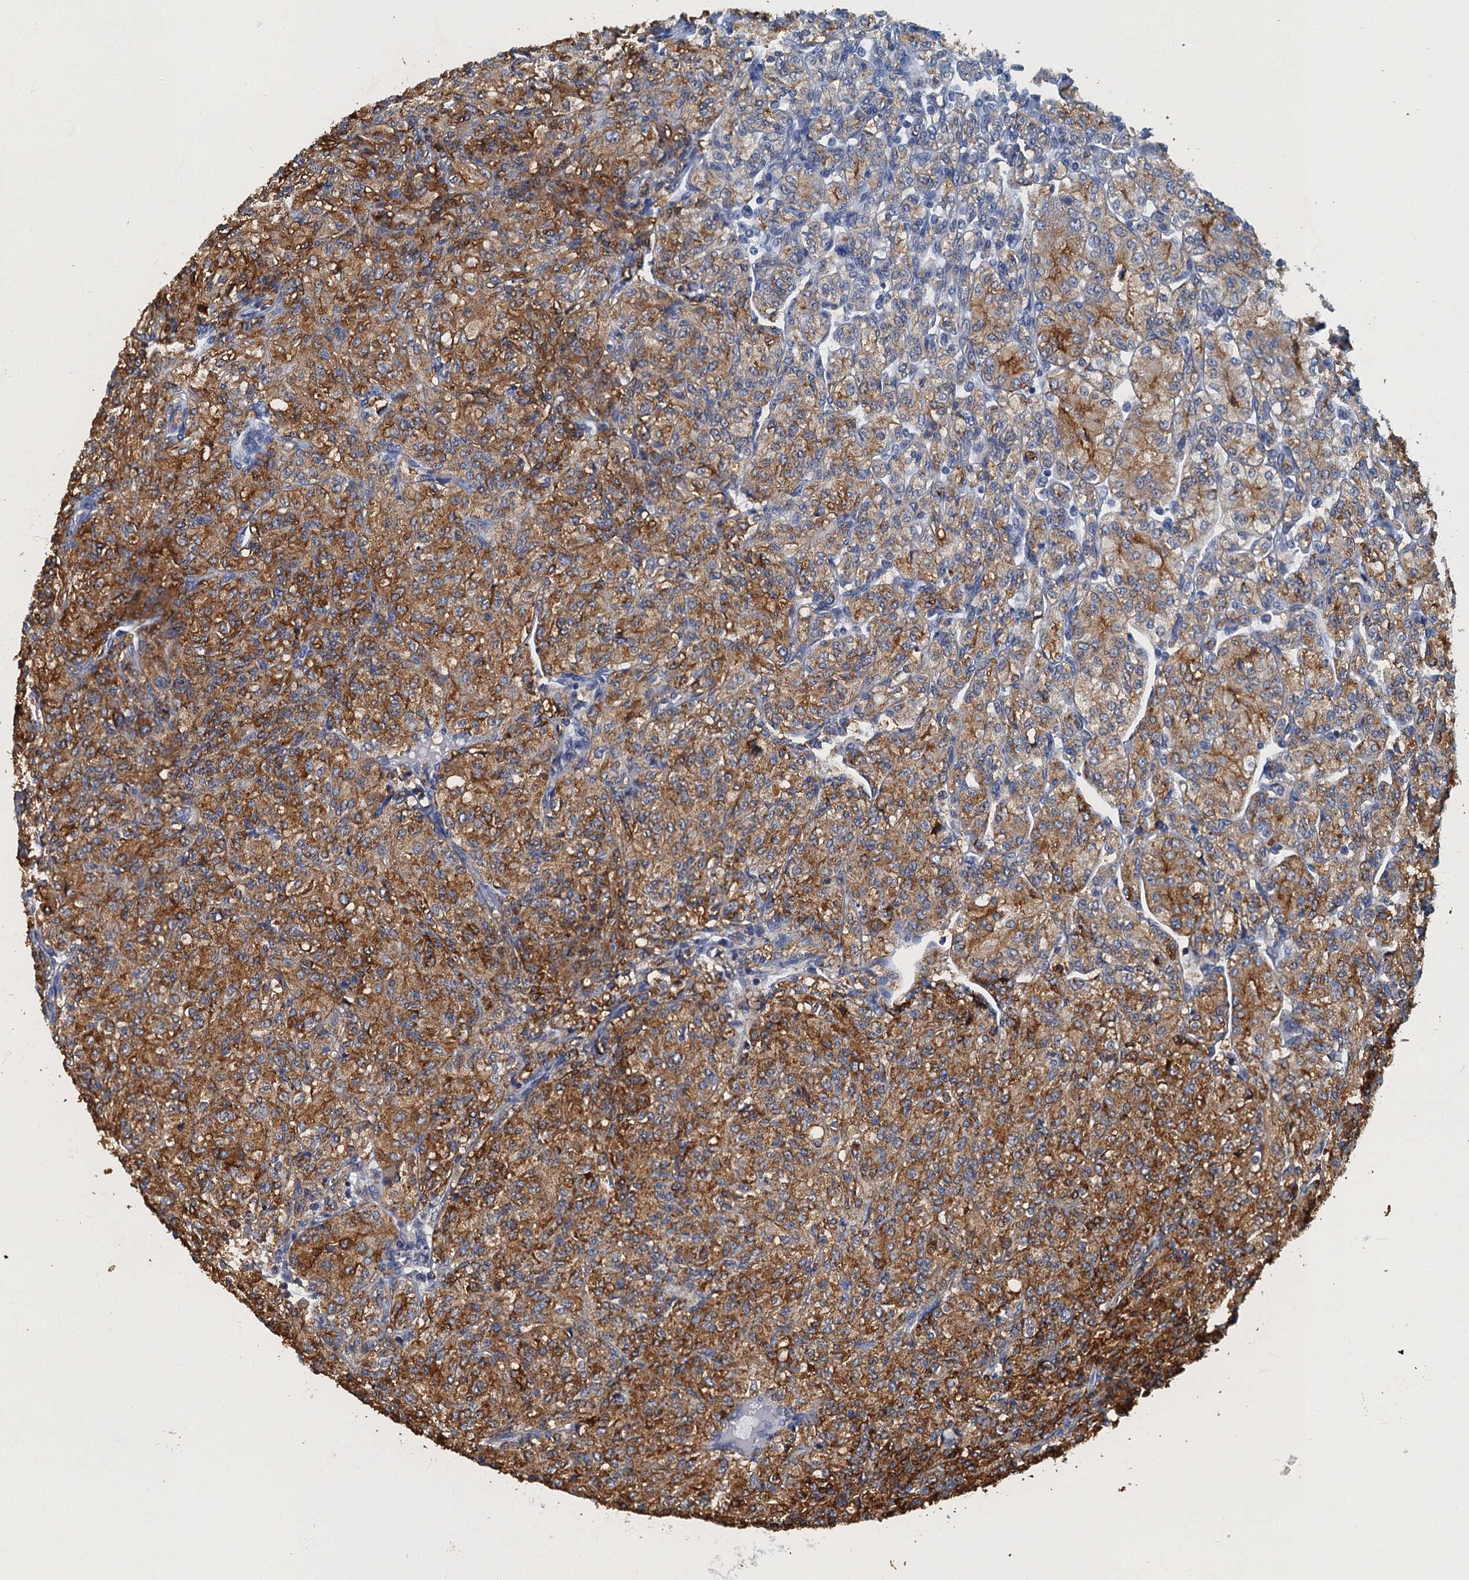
{"staining": {"intensity": "moderate", "quantity": "25%-75%", "location": "cytoplasmic/membranous"}, "tissue": "renal cancer", "cell_type": "Tumor cells", "image_type": "cancer", "snomed": [{"axis": "morphology", "description": "Adenocarcinoma, NOS"}, {"axis": "topography", "description": "Kidney"}], "caption": "This histopathology image reveals renal cancer stained with immunohistochemistry (IHC) to label a protein in brown. The cytoplasmic/membranous of tumor cells show moderate positivity for the protein. Nuclei are counter-stained blue.", "gene": "GADL1", "patient": {"sex": "male", "age": 77}}